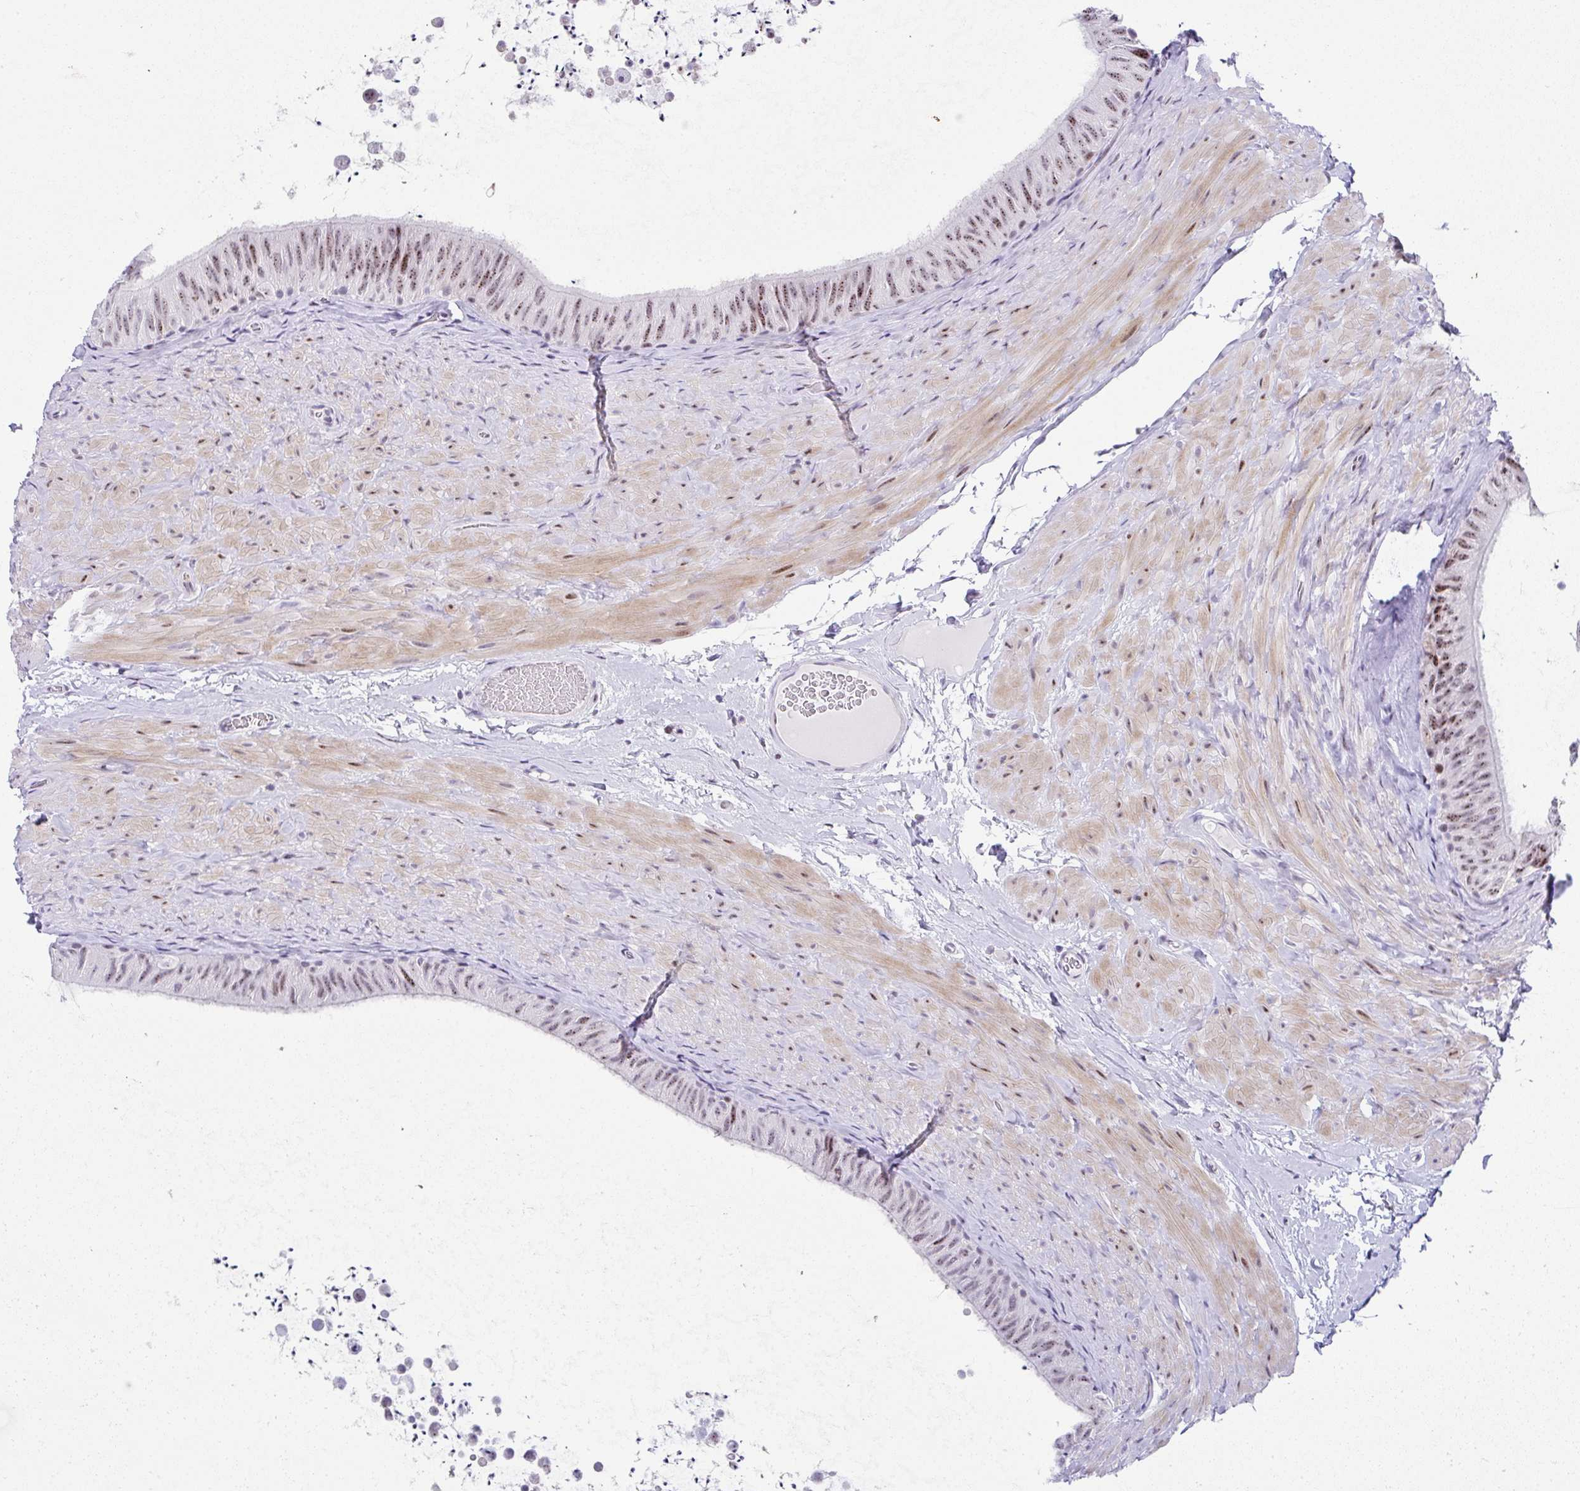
{"staining": {"intensity": "moderate", "quantity": "25%-75%", "location": "nuclear"}, "tissue": "epididymis", "cell_type": "Glandular cells", "image_type": "normal", "snomed": [{"axis": "morphology", "description": "Normal tissue, NOS"}, {"axis": "topography", "description": "Epididymis, spermatic cord, NOS"}, {"axis": "topography", "description": "Epididymis"}], "caption": "Immunohistochemical staining of normal epididymis demonstrates moderate nuclear protein positivity in about 25%-75% of glandular cells.", "gene": "NR1D2", "patient": {"sex": "male", "age": 31}}